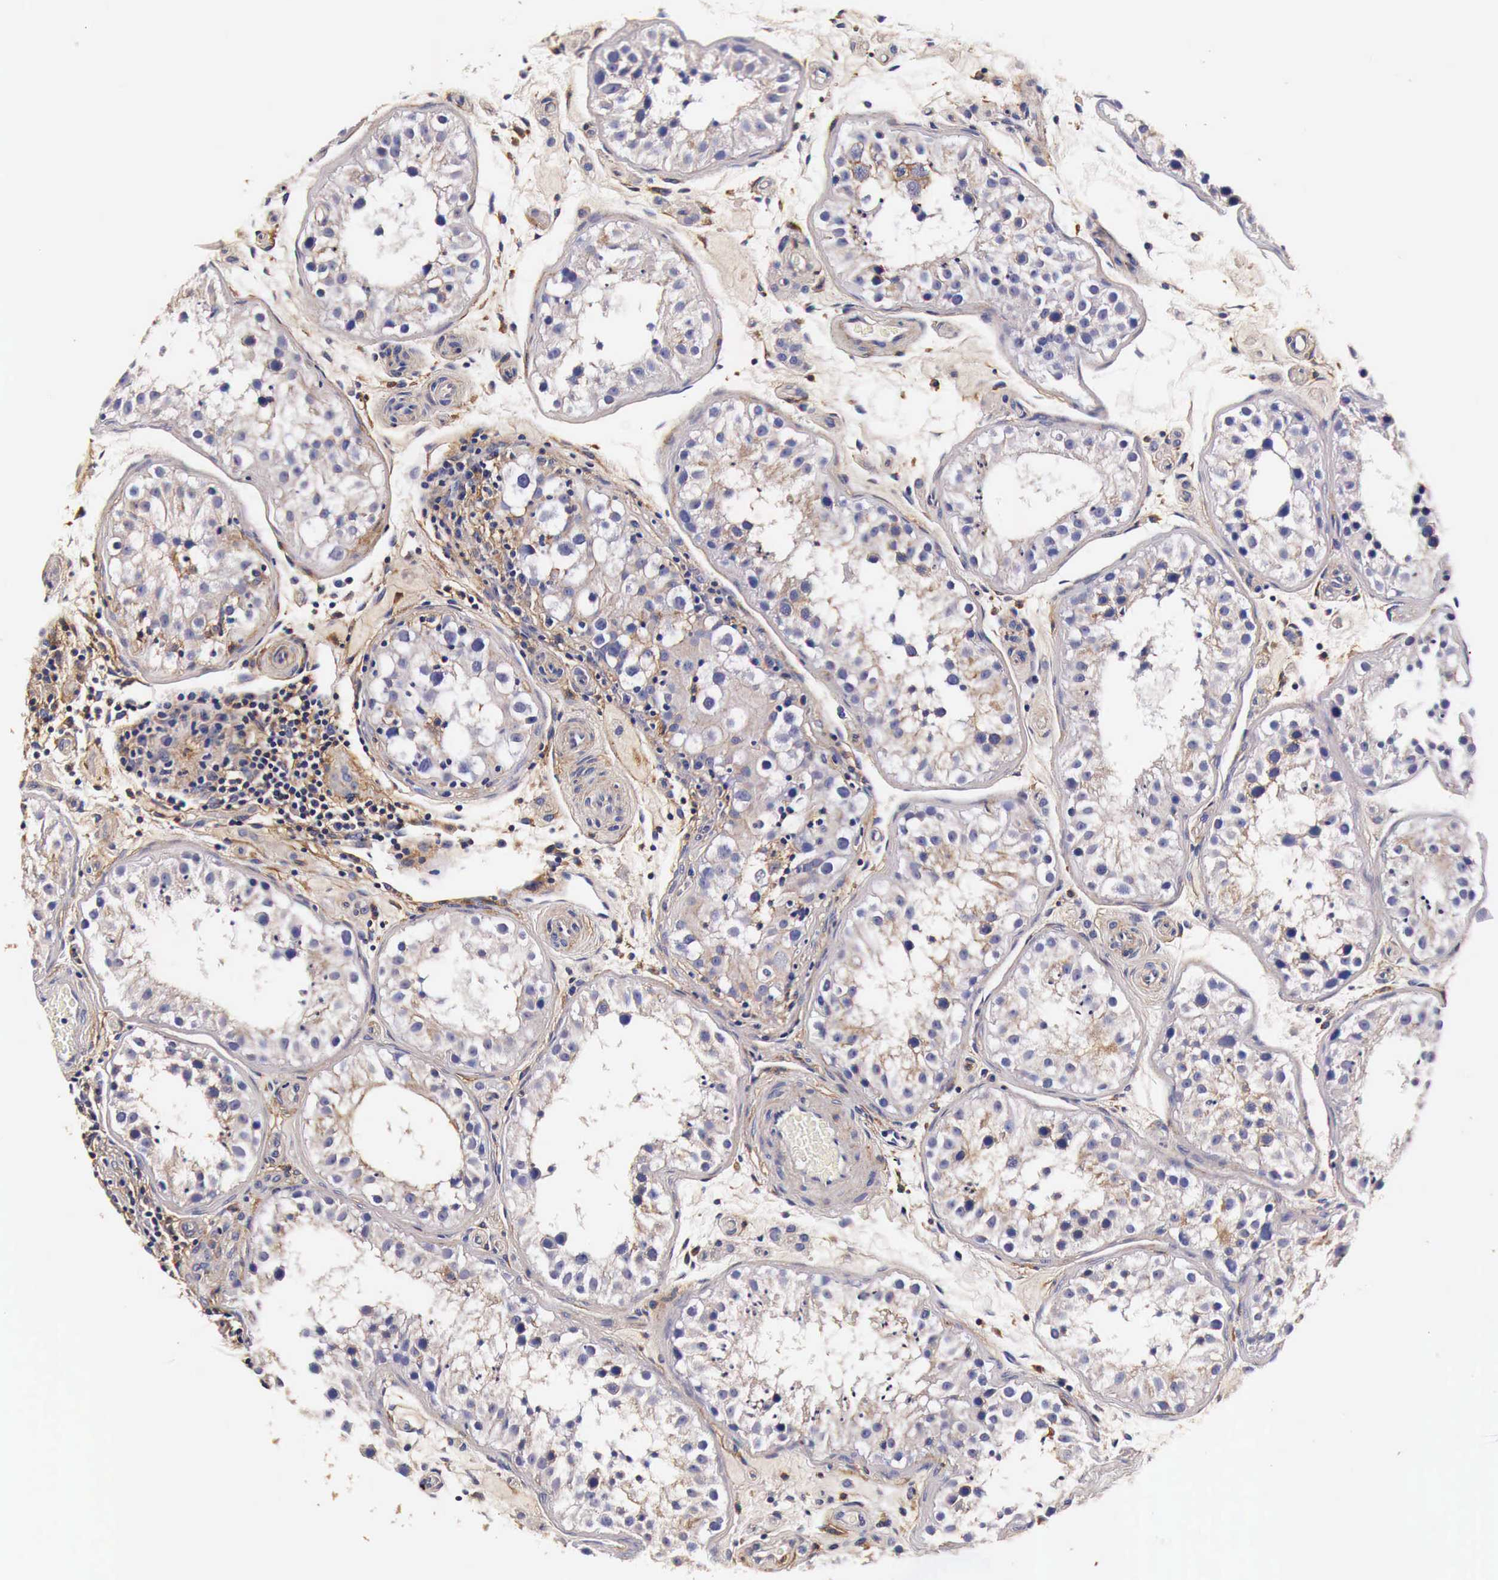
{"staining": {"intensity": "weak", "quantity": "<25%", "location": "cytoplasmic/membranous"}, "tissue": "testis", "cell_type": "Cells in seminiferous ducts", "image_type": "normal", "snomed": [{"axis": "morphology", "description": "Normal tissue, NOS"}, {"axis": "topography", "description": "Testis"}], "caption": "Immunohistochemistry of unremarkable human testis reveals no expression in cells in seminiferous ducts.", "gene": "RP2", "patient": {"sex": "male", "age": 24}}